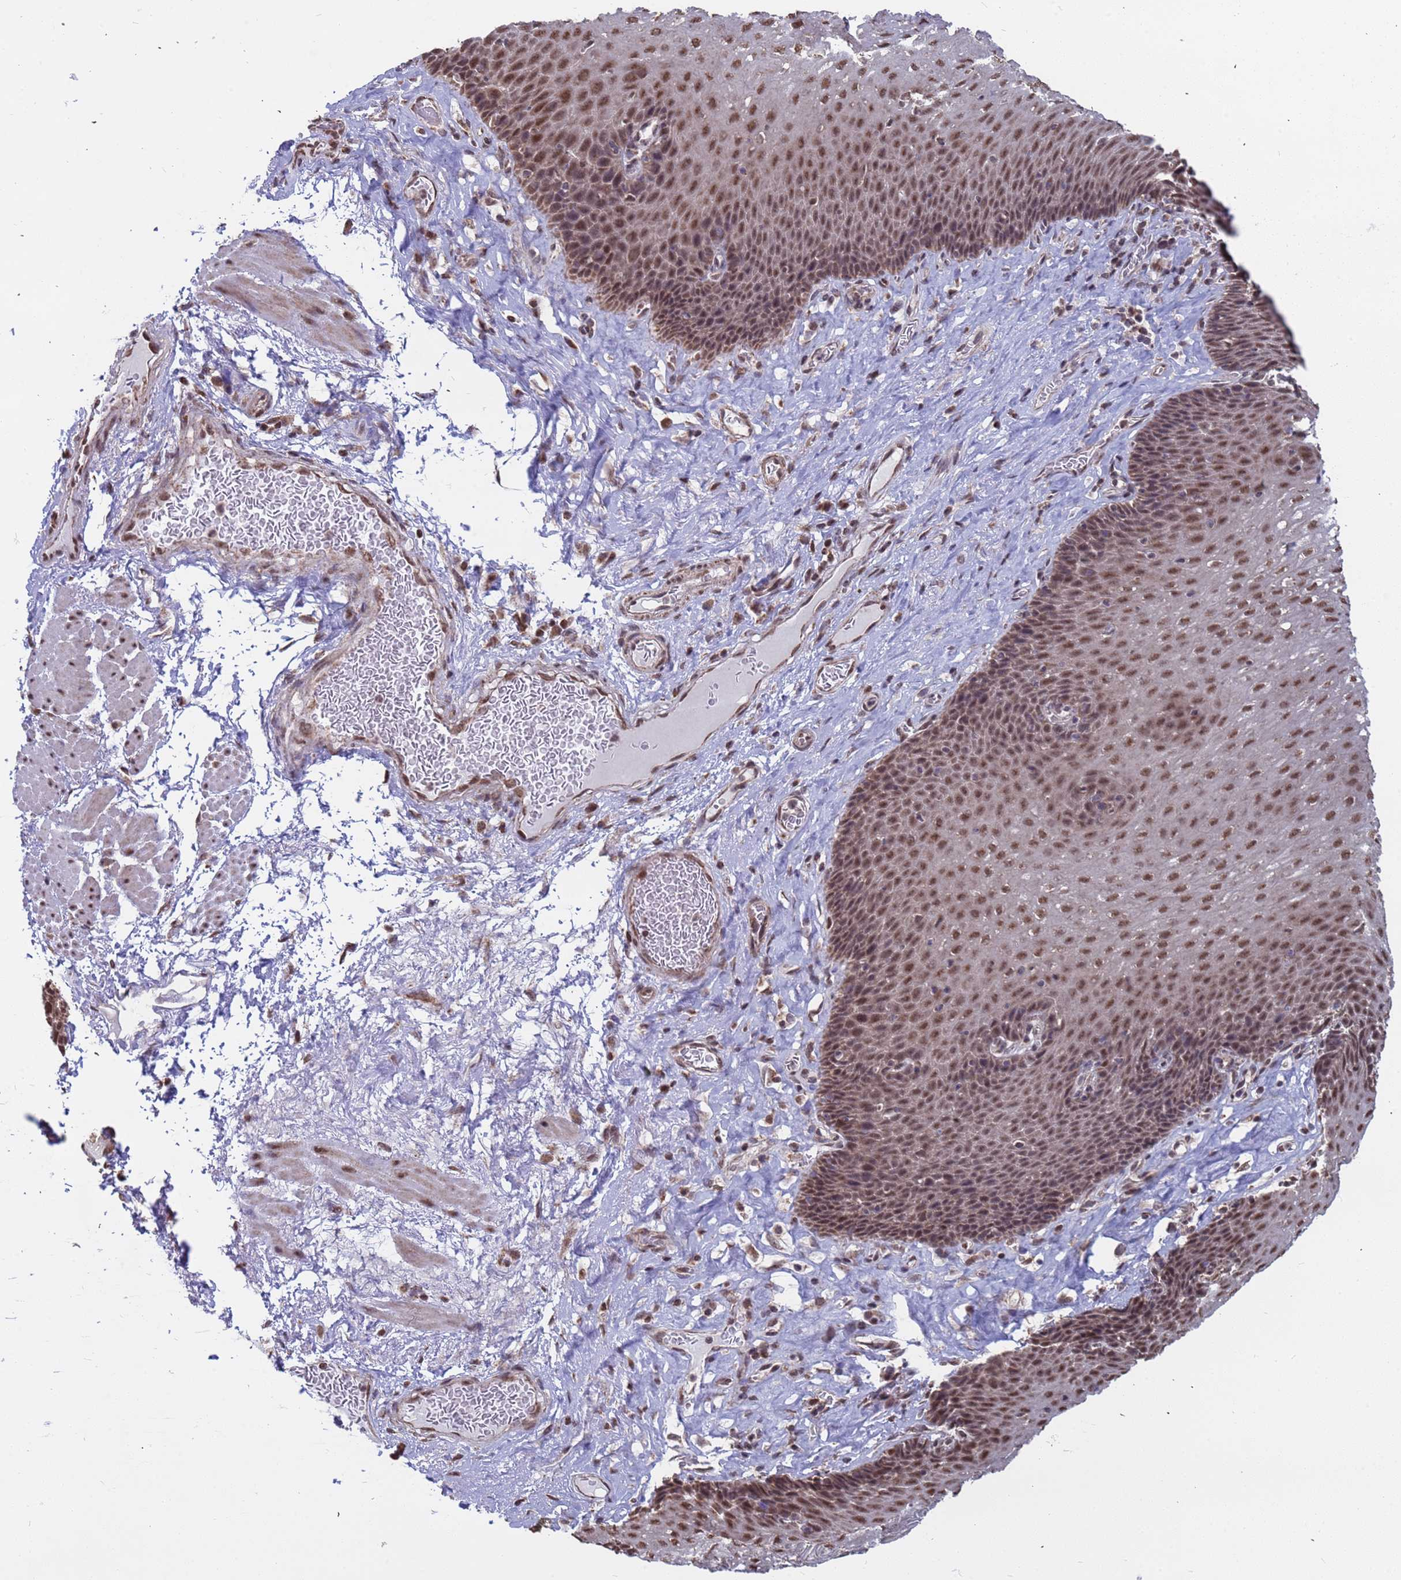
{"staining": {"intensity": "moderate", "quantity": ">75%", "location": "nuclear"}, "tissue": "esophagus", "cell_type": "Squamous epithelial cells", "image_type": "normal", "snomed": [{"axis": "morphology", "description": "Normal tissue, NOS"}, {"axis": "topography", "description": "Esophagus"}], "caption": "Esophagus stained with IHC exhibits moderate nuclear staining in approximately >75% of squamous epithelial cells. (DAB IHC, brown staining for protein, blue staining for nuclei).", "gene": "DENND2B", "patient": {"sex": "male", "age": 60}}